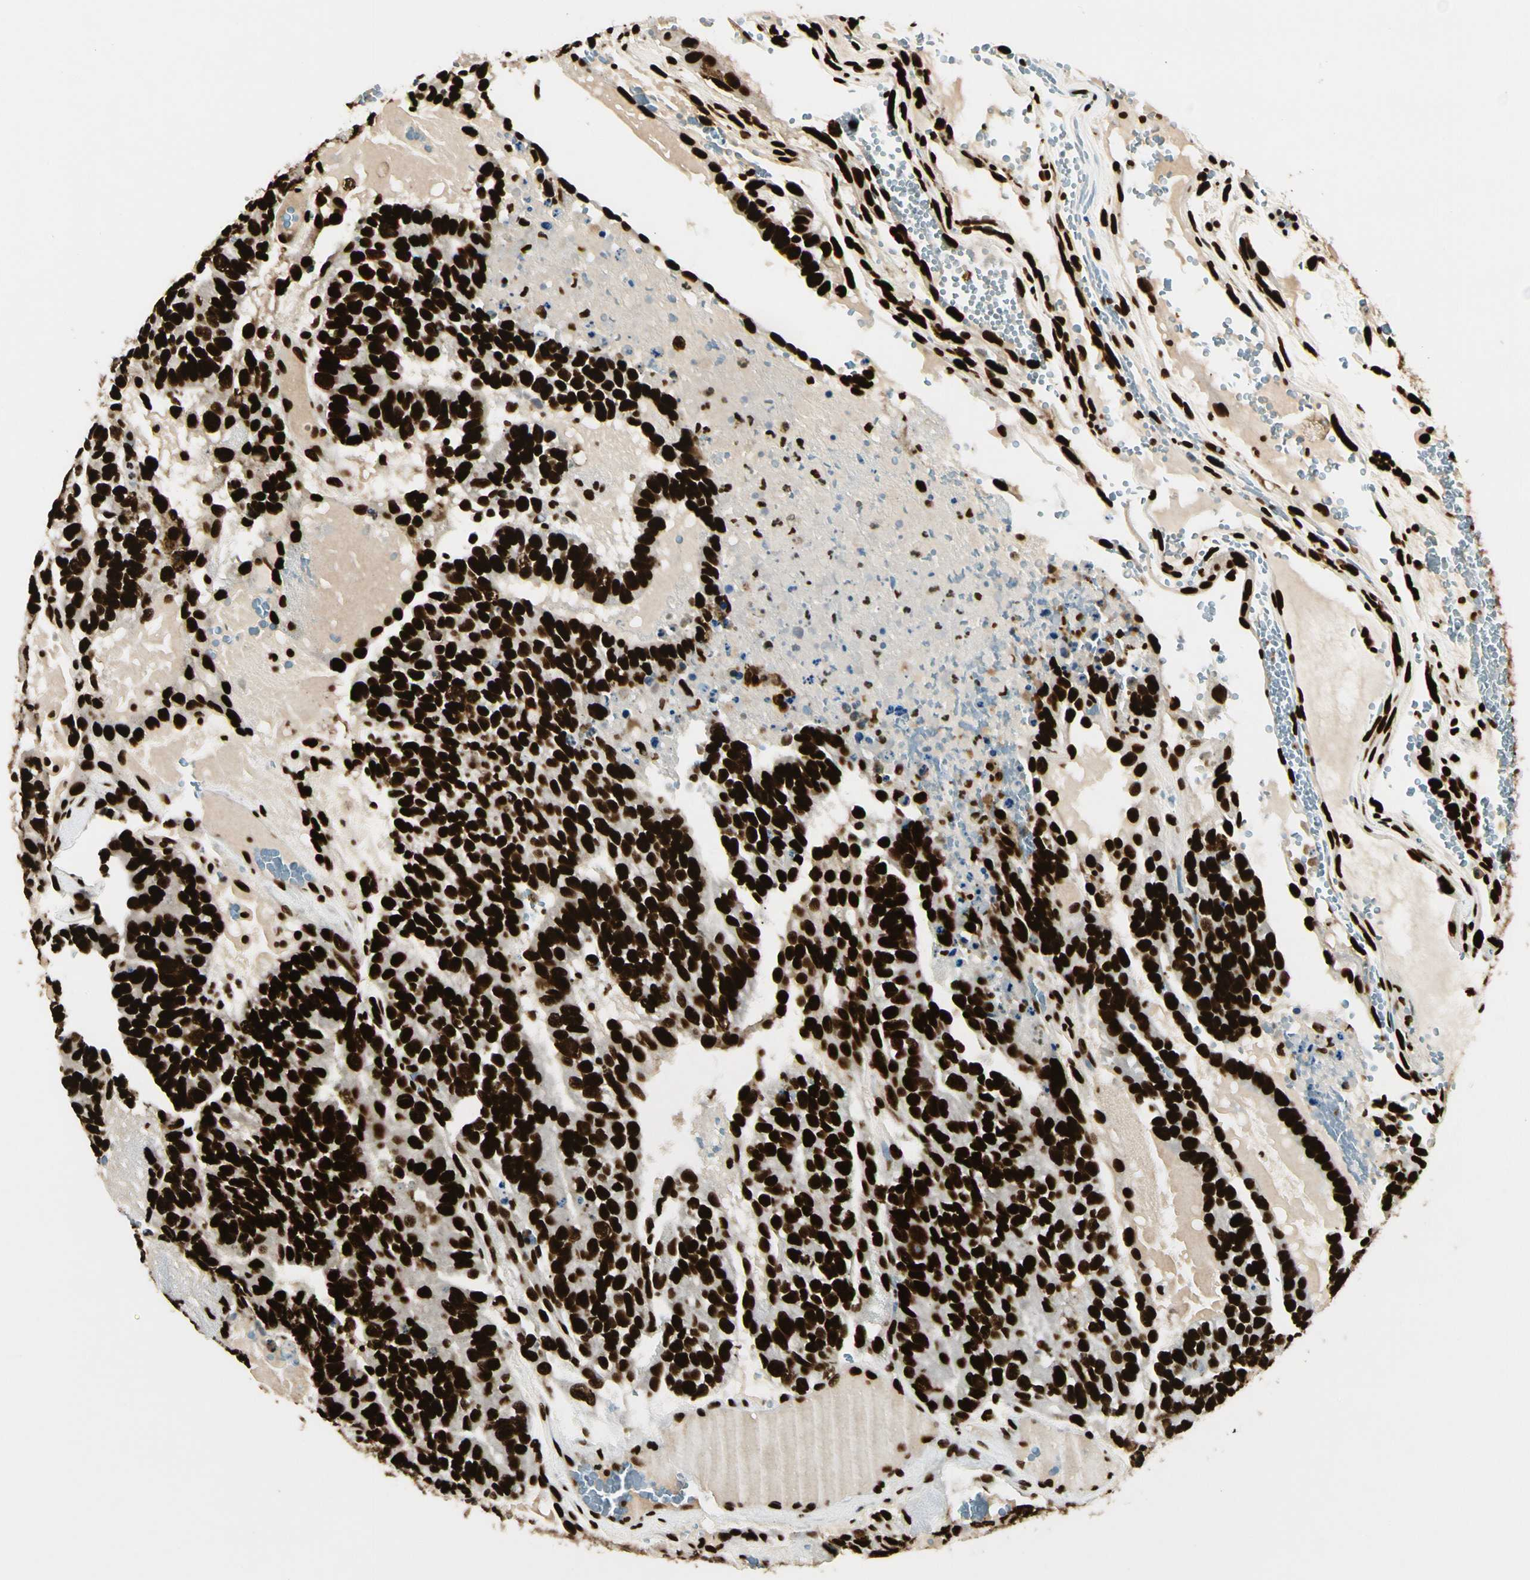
{"staining": {"intensity": "strong", "quantity": ">75%", "location": "cytoplasmic/membranous,nuclear"}, "tissue": "testis cancer", "cell_type": "Tumor cells", "image_type": "cancer", "snomed": [{"axis": "morphology", "description": "Seminoma, NOS"}, {"axis": "morphology", "description": "Carcinoma, Embryonal, NOS"}, {"axis": "topography", "description": "Testis"}], "caption": "Immunohistochemical staining of testis cancer (seminoma) displays strong cytoplasmic/membranous and nuclear protein expression in approximately >75% of tumor cells. Immunohistochemistry stains the protein of interest in brown and the nuclei are stained blue.", "gene": "FUS", "patient": {"sex": "male", "age": 52}}